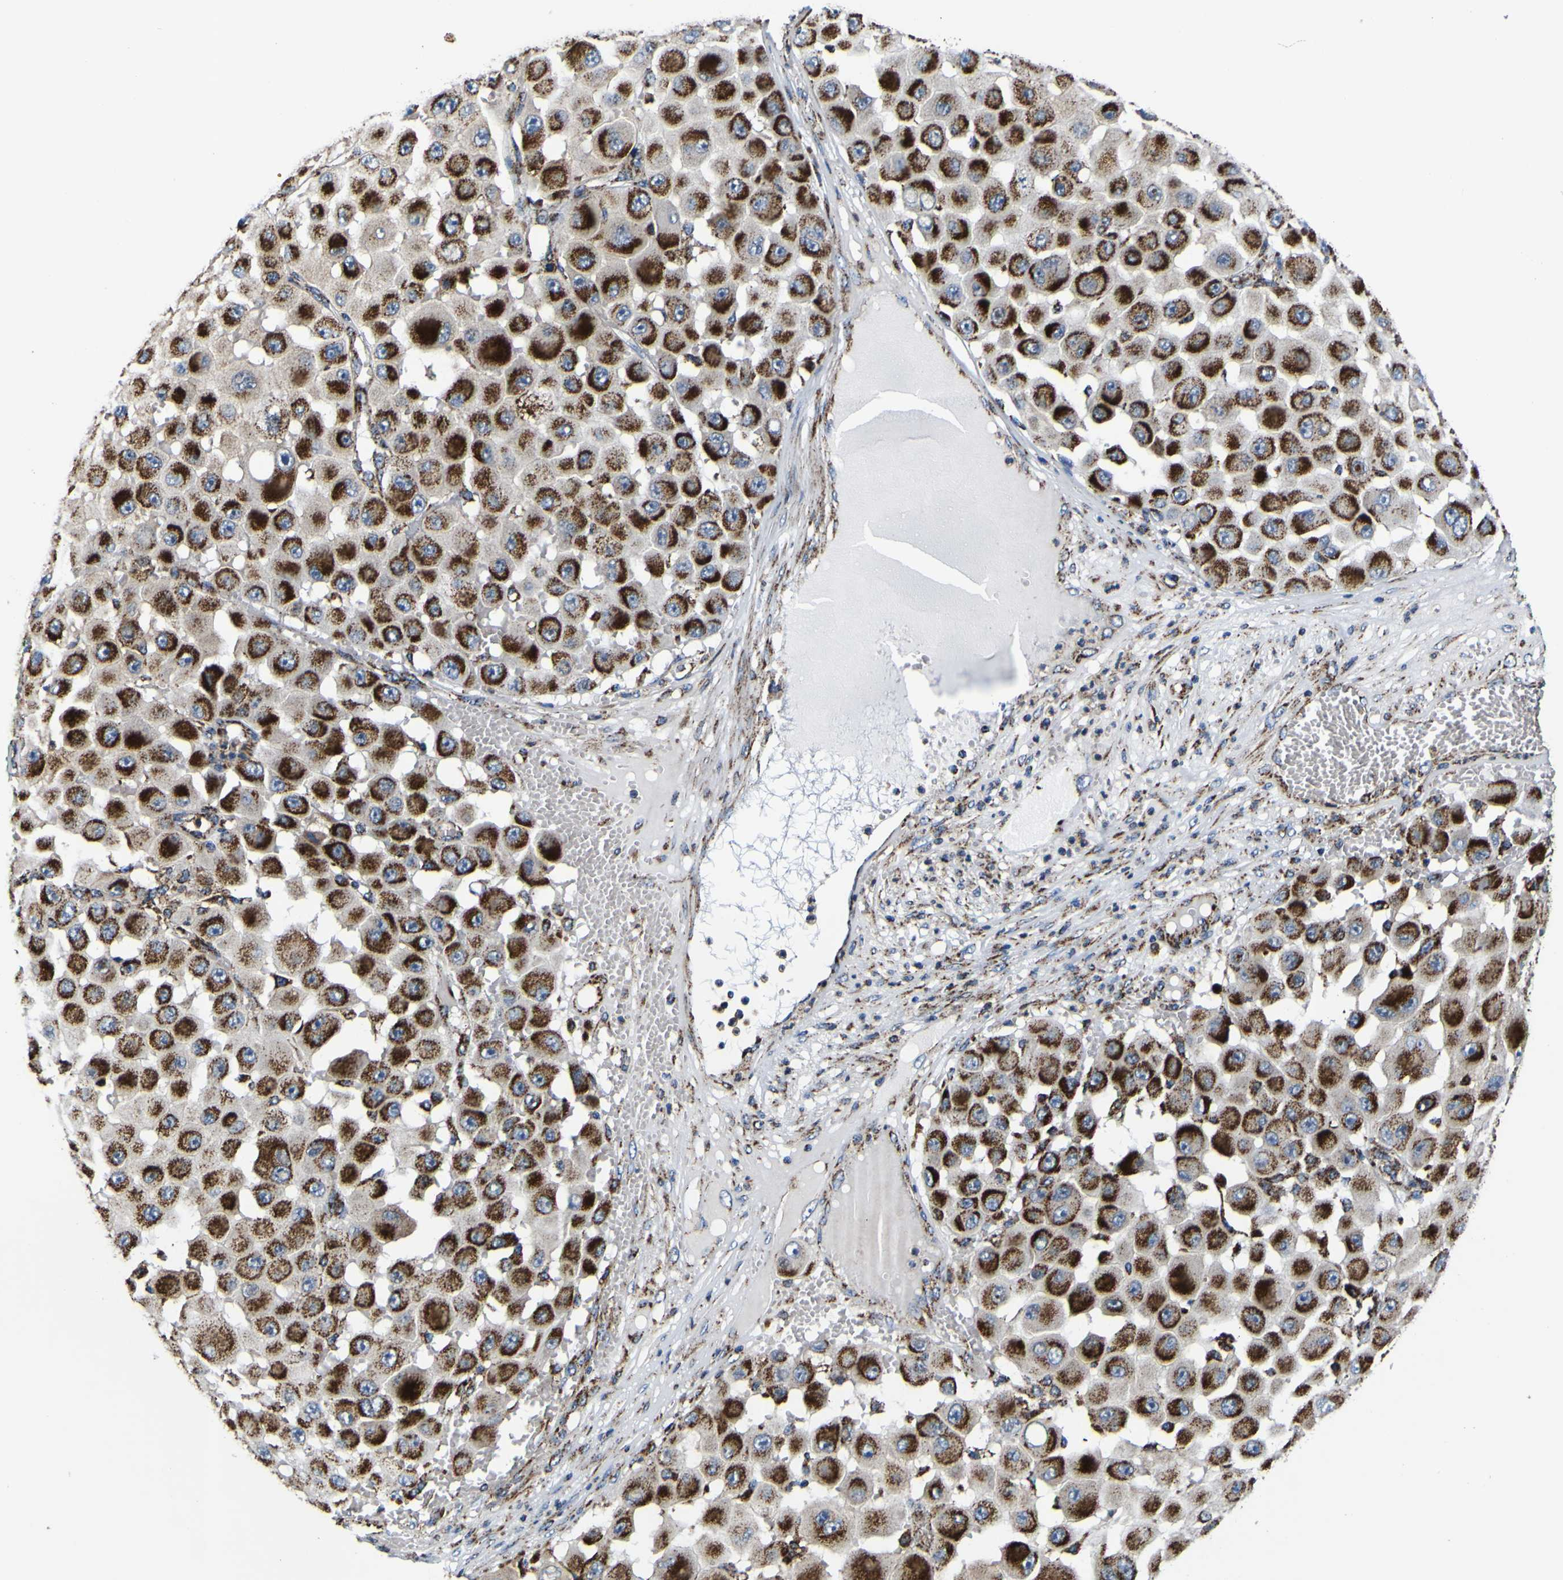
{"staining": {"intensity": "strong", "quantity": ">75%", "location": "cytoplasmic/membranous"}, "tissue": "melanoma", "cell_type": "Tumor cells", "image_type": "cancer", "snomed": [{"axis": "morphology", "description": "Malignant melanoma, NOS"}, {"axis": "topography", "description": "Skin"}], "caption": "A photomicrograph showing strong cytoplasmic/membranous staining in about >75% of tumor cells in malignant melanoma, as visualized by brown immunohistochemical staining.", "gene": "PTRH2", "patient": {"sex": "female", "age": 81}}